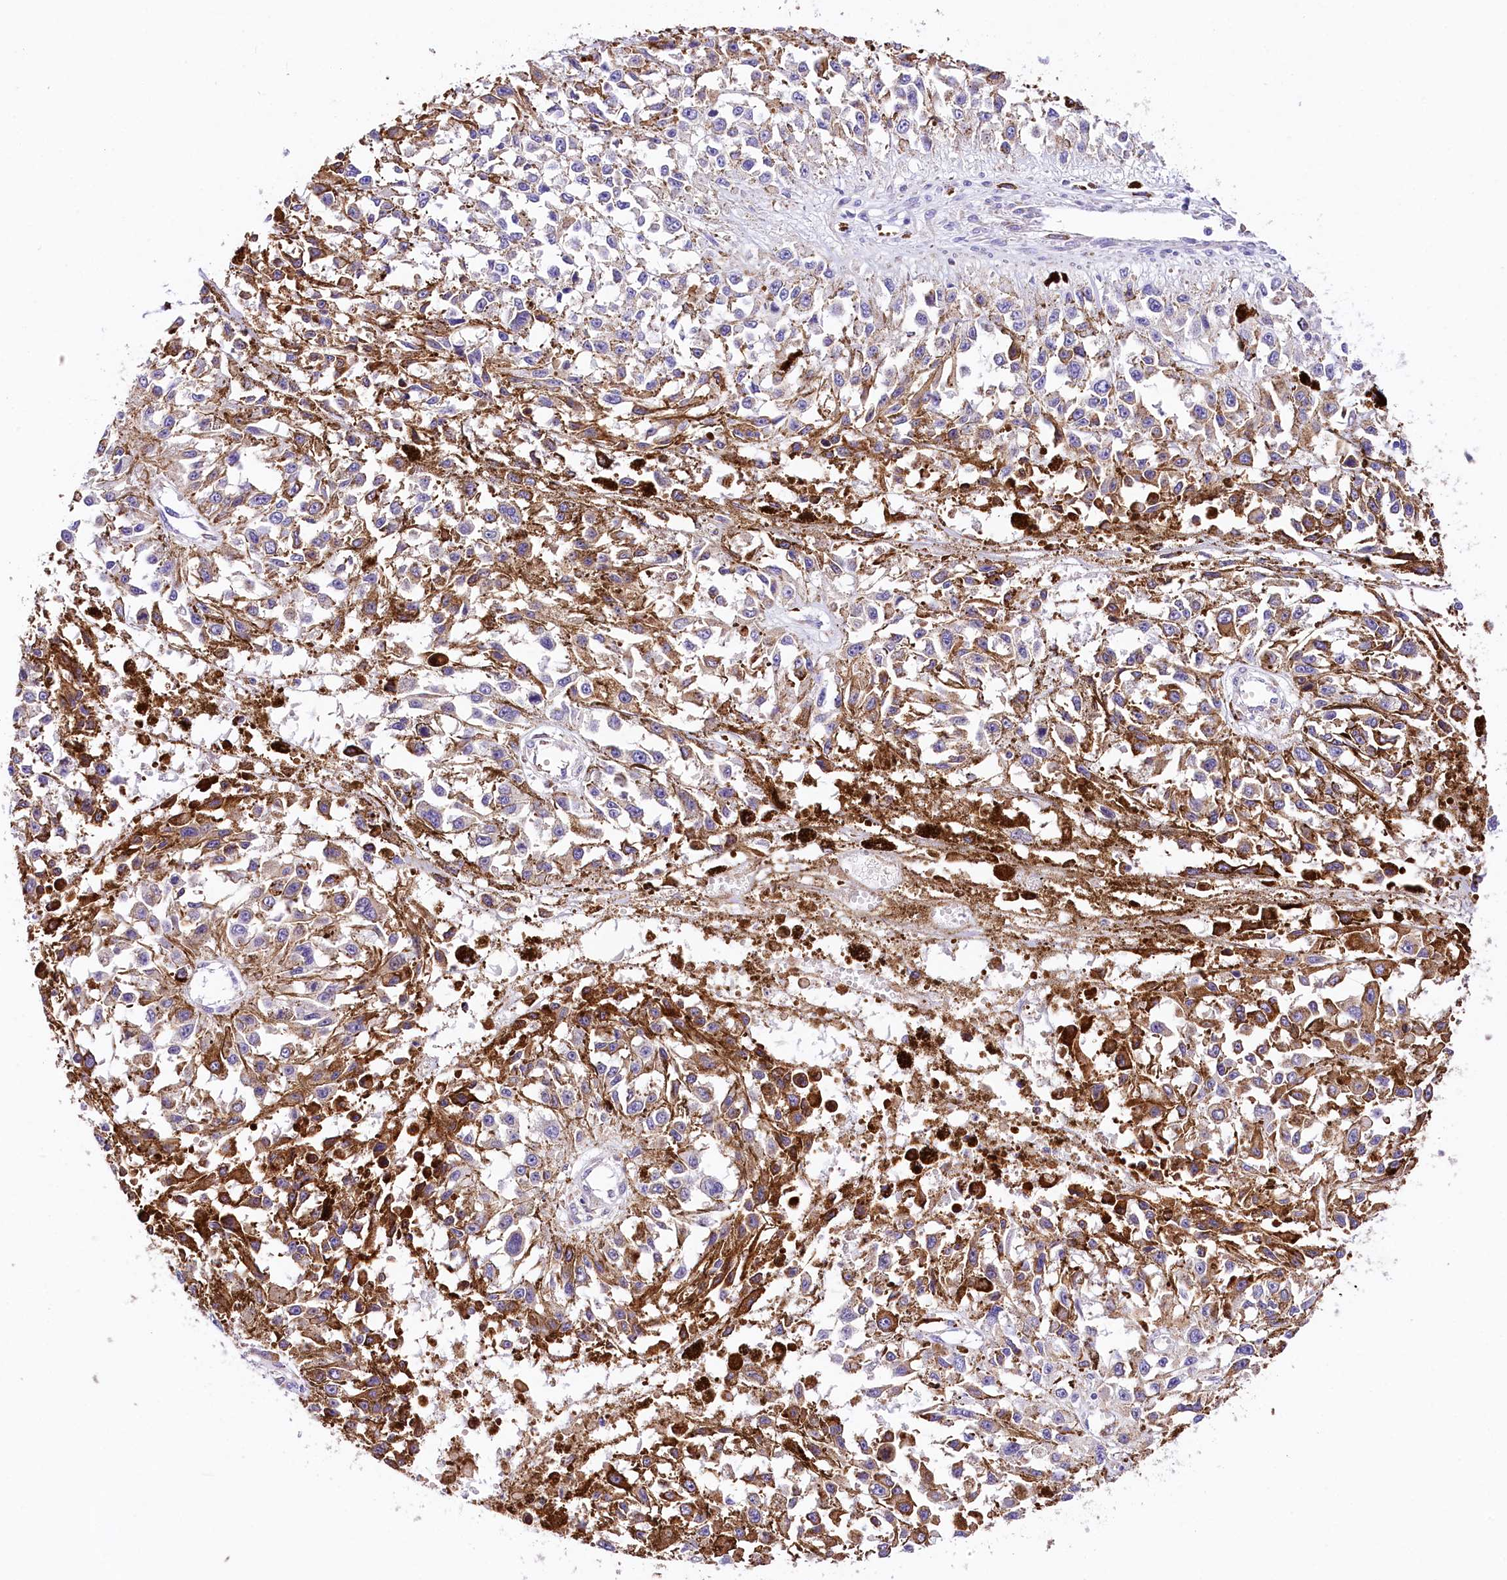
{"staining": {"intensity": "moderate", "quantity": "25%-75%", "location": "cytoplasmic/membranous"}, "tissue": "melanoma", "cell_type": "Tumor cells", "image_type": "cancer", "snomed": [{"axis": "morphology", "description": "Malignant melanoma, Metastatic site"}, {"axis": "topography", "description": "Lymph node"}], "caption": "Moderate cytoplasmic/membranous staining is seen in approximately 25%-75% of tumor cells in malignant melanoma (metastatic site).", "gene": "ITGA1", "patient": {"sex": "male", "age": 59}}